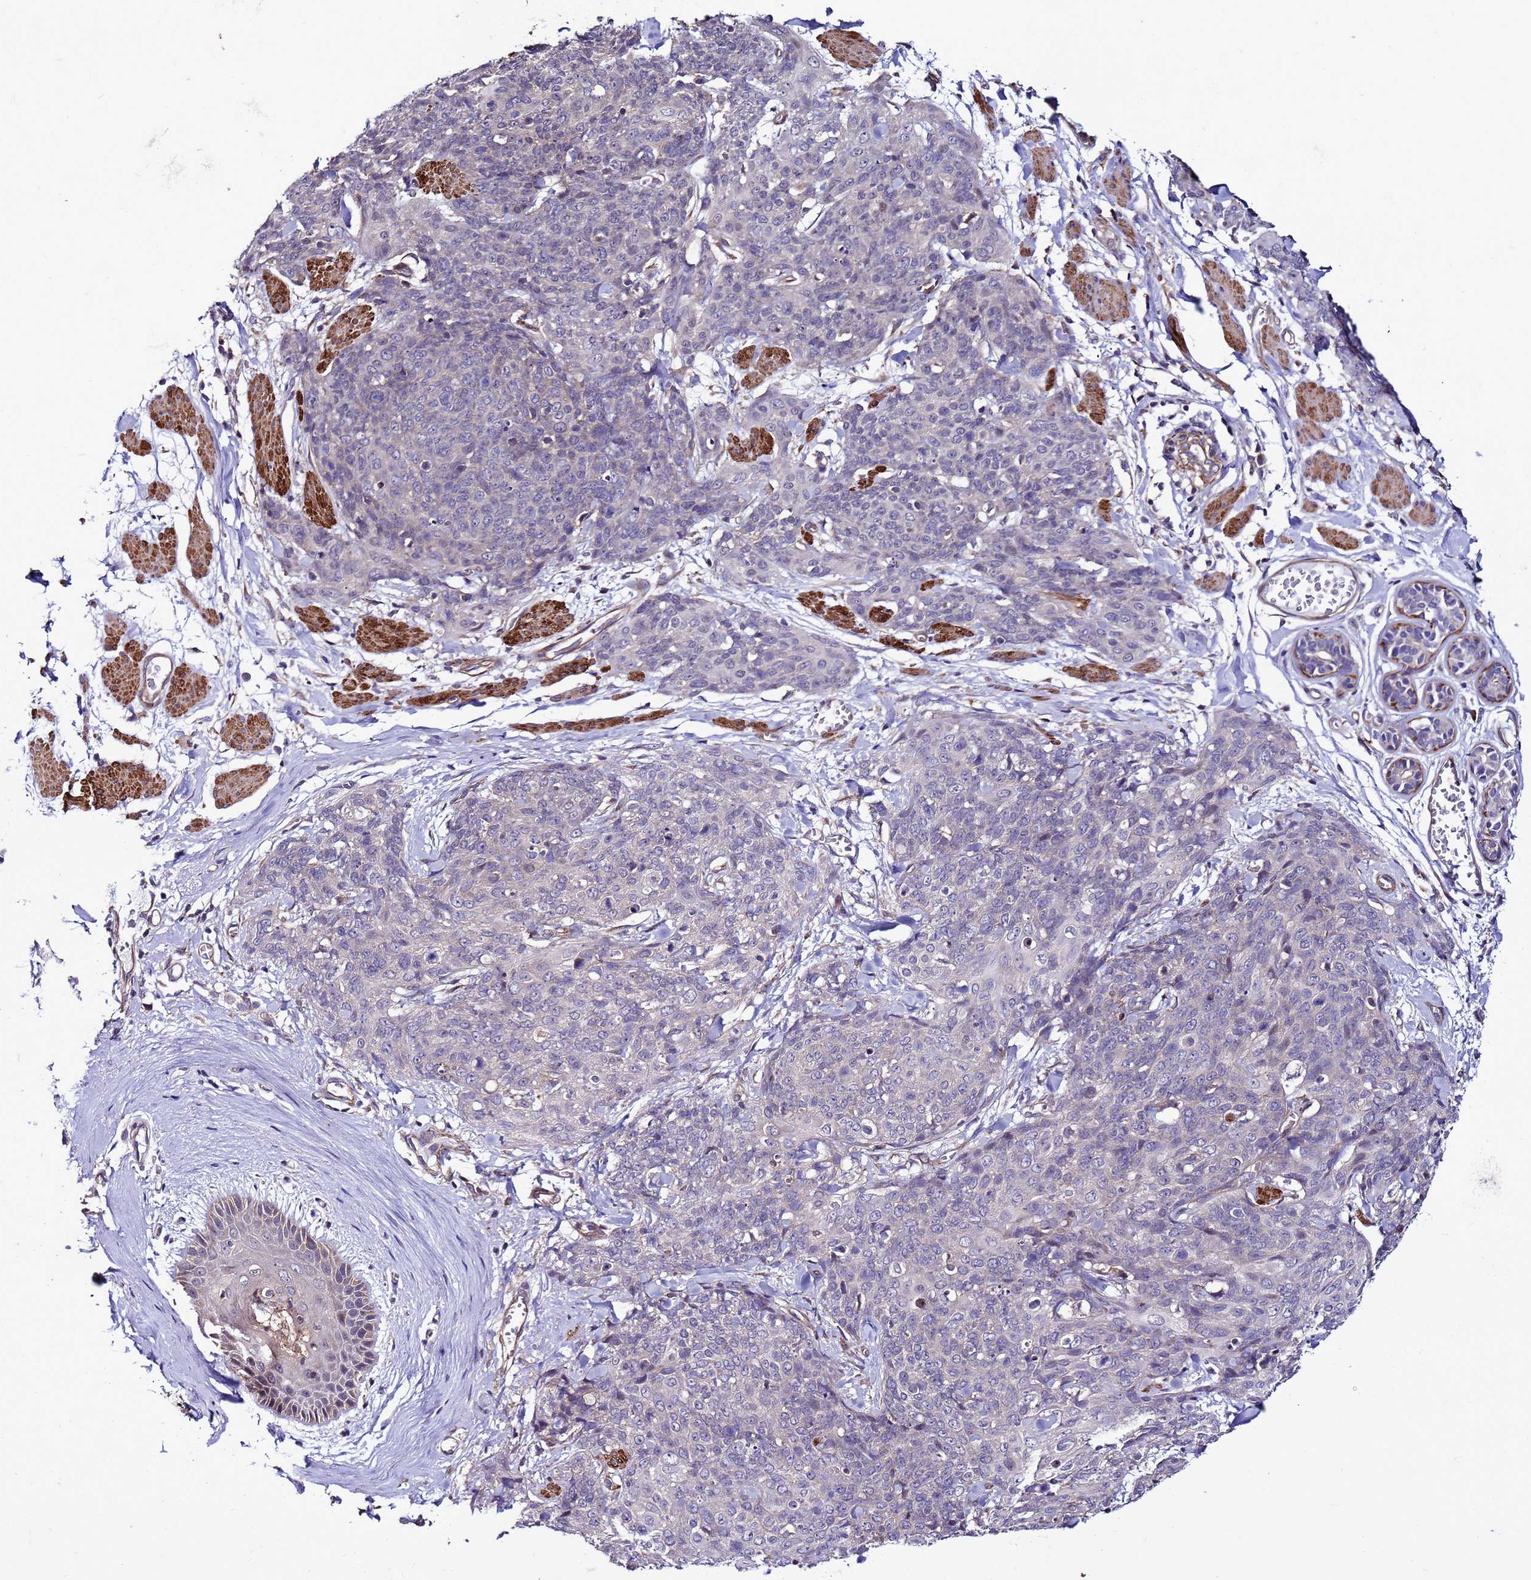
{"staining": {"intensity": "negative", "quantity": "none", "location": "none"}, "tissue": "skin cancer", "cell_type": "Tumor cells", "image_type": "cancer", "snomed": [{"axis": "morphology", "description": "Squamous cell carcinoma, NOS"}, {"axis": "topography", "description": "Skin"}, {"axis": "topography", "description": "Vulva"}], "caption": "Squamous cell carcinoma (skin) was stained to show a protein in brown. There is no significant positivity in tumor cells.", "gene": "GEN1", "patient": {"sex": "female", "age": 85}}